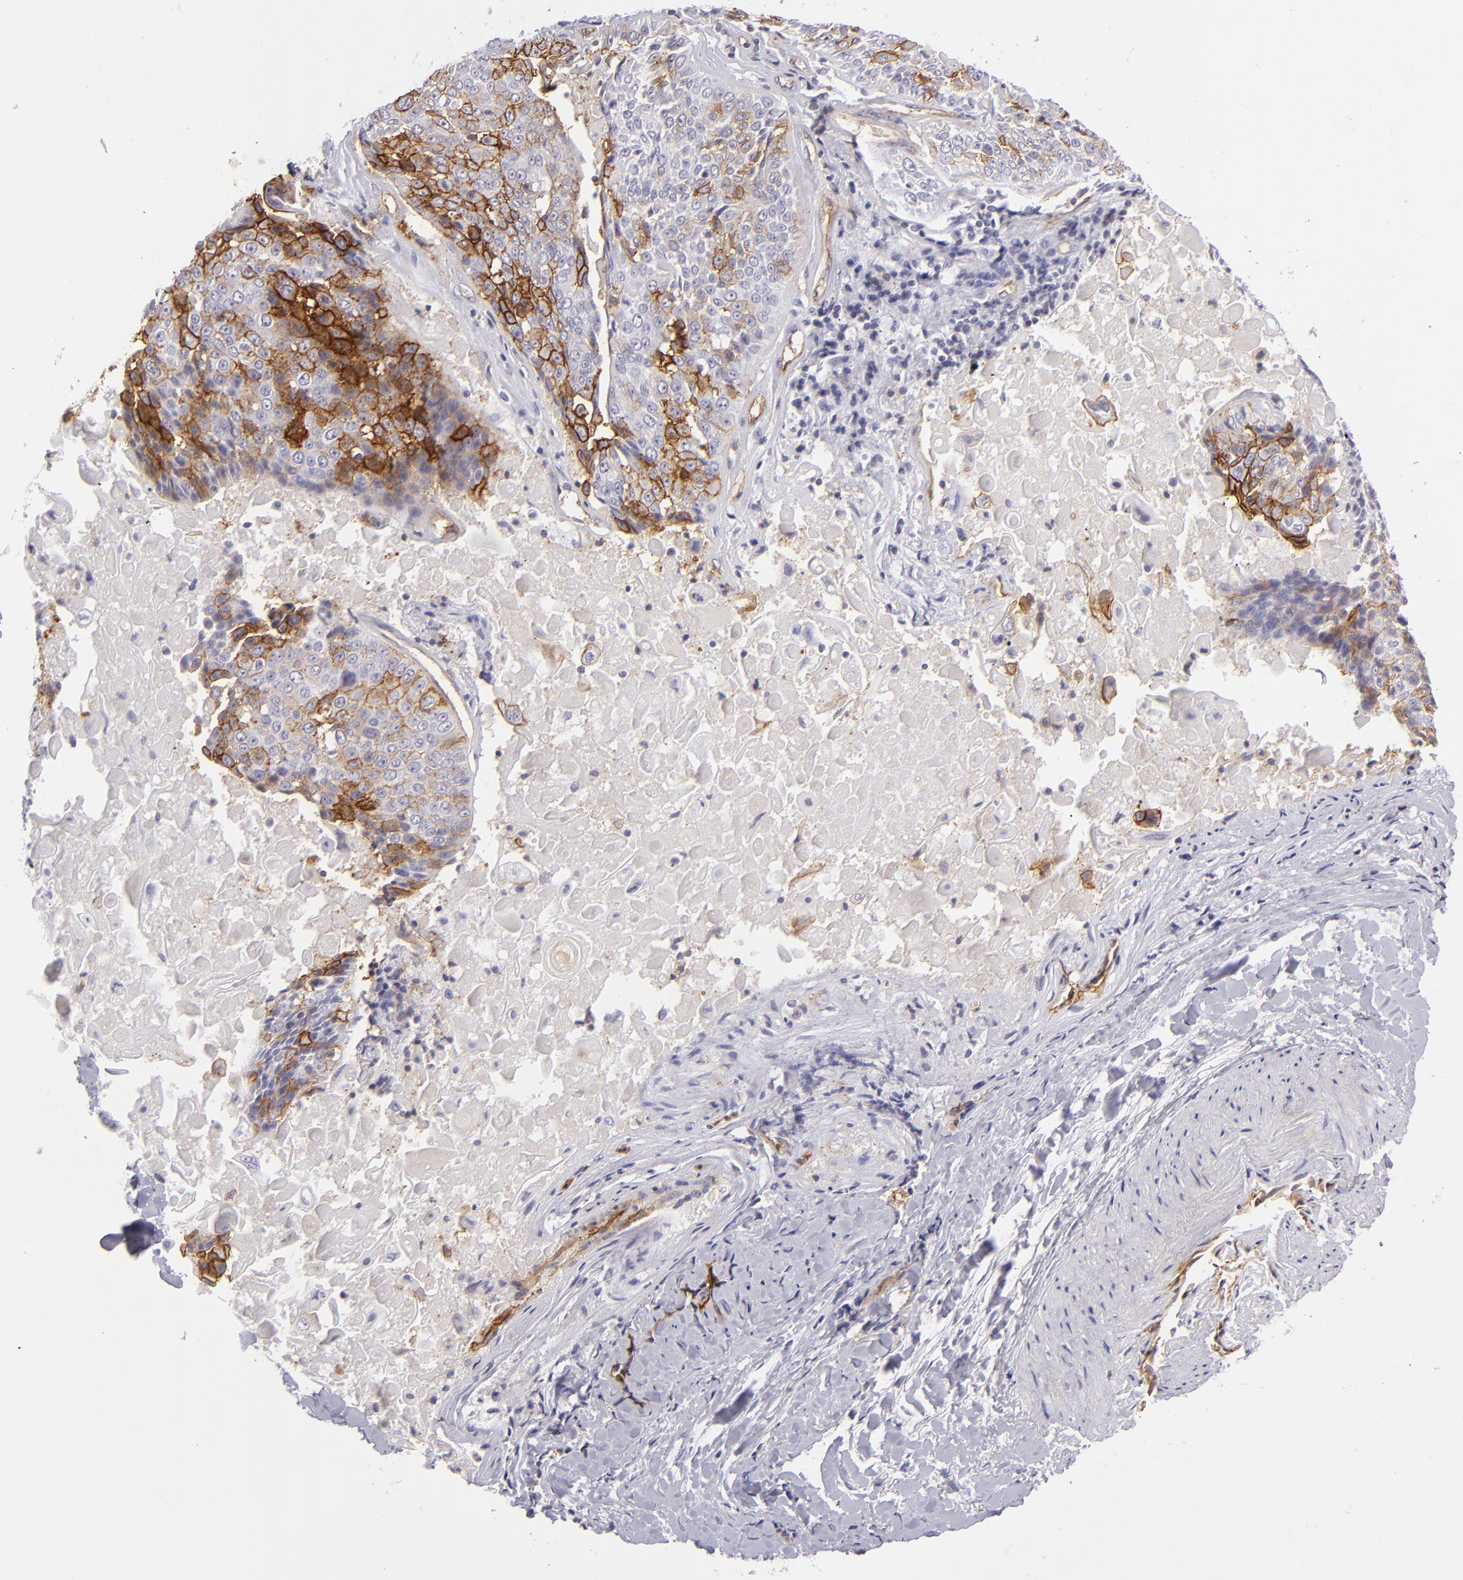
{"staining": {"intensity": "moderate", "quantity": "25%-75%", "location": "cytoplasmic/membranous"}, "tissue": "lung cancer", "cell_type": "Tumor cells", "image_type": "cancer", "snomed": [{"axis": "morphology", "description": "Adenocarcinoma, NOS"}, {"axis": "topography", "description": "Lung"}], "caption": "Approximately 25%-75% of tumor cells in adenocarcinoma (lung) display moderate cytoplasmic/membranous protein staining as visualized by brown immunohistochemical staining.", "gene": "THBD", "patient": {"sex": "male", "age": 60}}